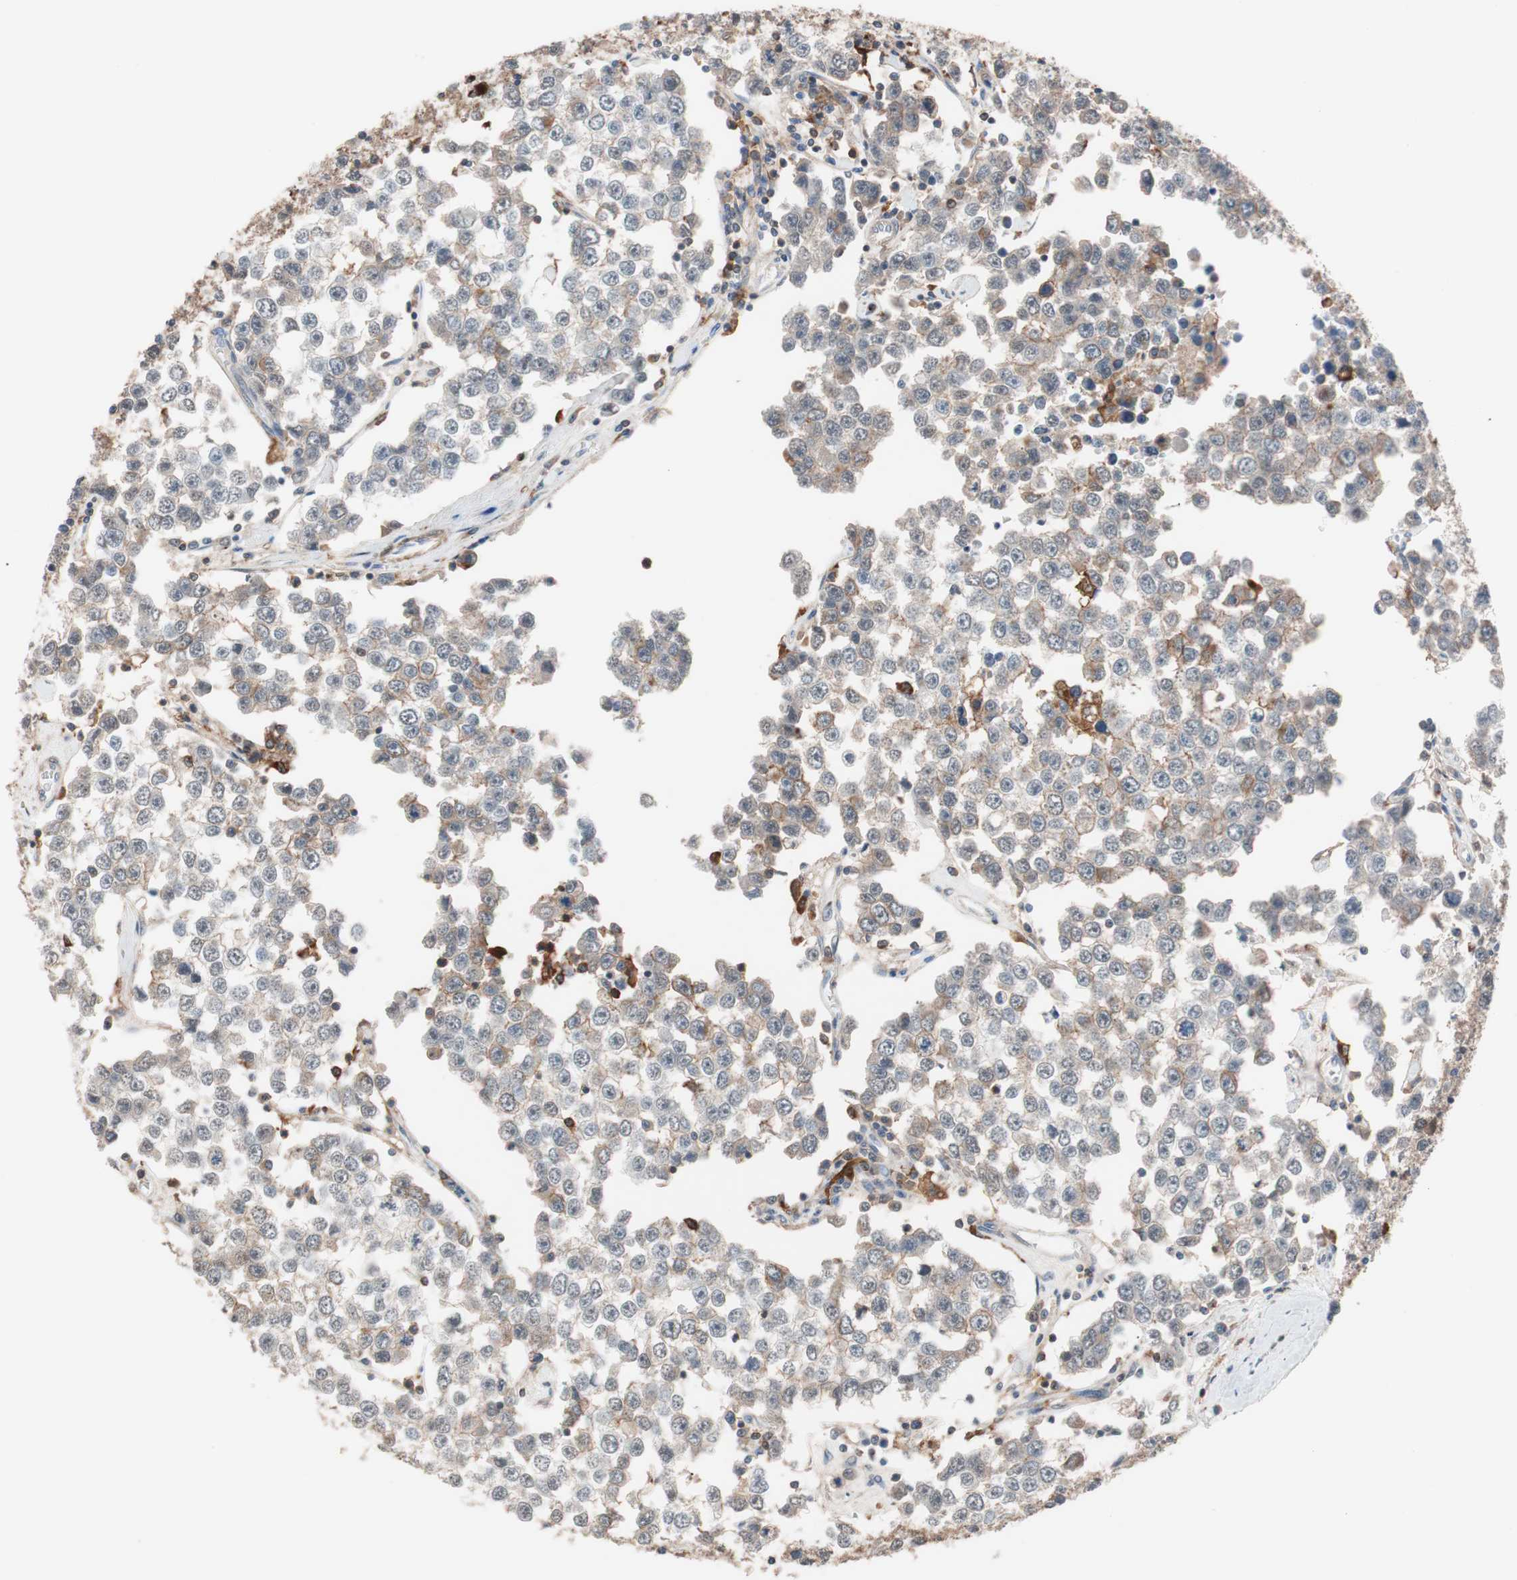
{"staining": {"intensity": "weak", "quantity": "<25%", "location": "cytoplasmic/membranous"}, "tissue": "testis cancer", "cell_type": "Tumor cells", "image_type": "cancer", "snomed": [{"axis": "morphology", "description": "Seminoma, NOS"}, {"axis": "morphology", "description": "Carcinoma, Embryonal, NOS"}, {"axis": "topography", "description": "Testis"}], "caption": "The immunohistochemistry (IHC) photomicrograph has no significant positivity in tumor cells of testis seminoma tissue. (DAB (3,3'-diaminobenzidine) IHC, high magnification).", "gene": "LITAF", "patient": {"sex": "male", "age": 52}}